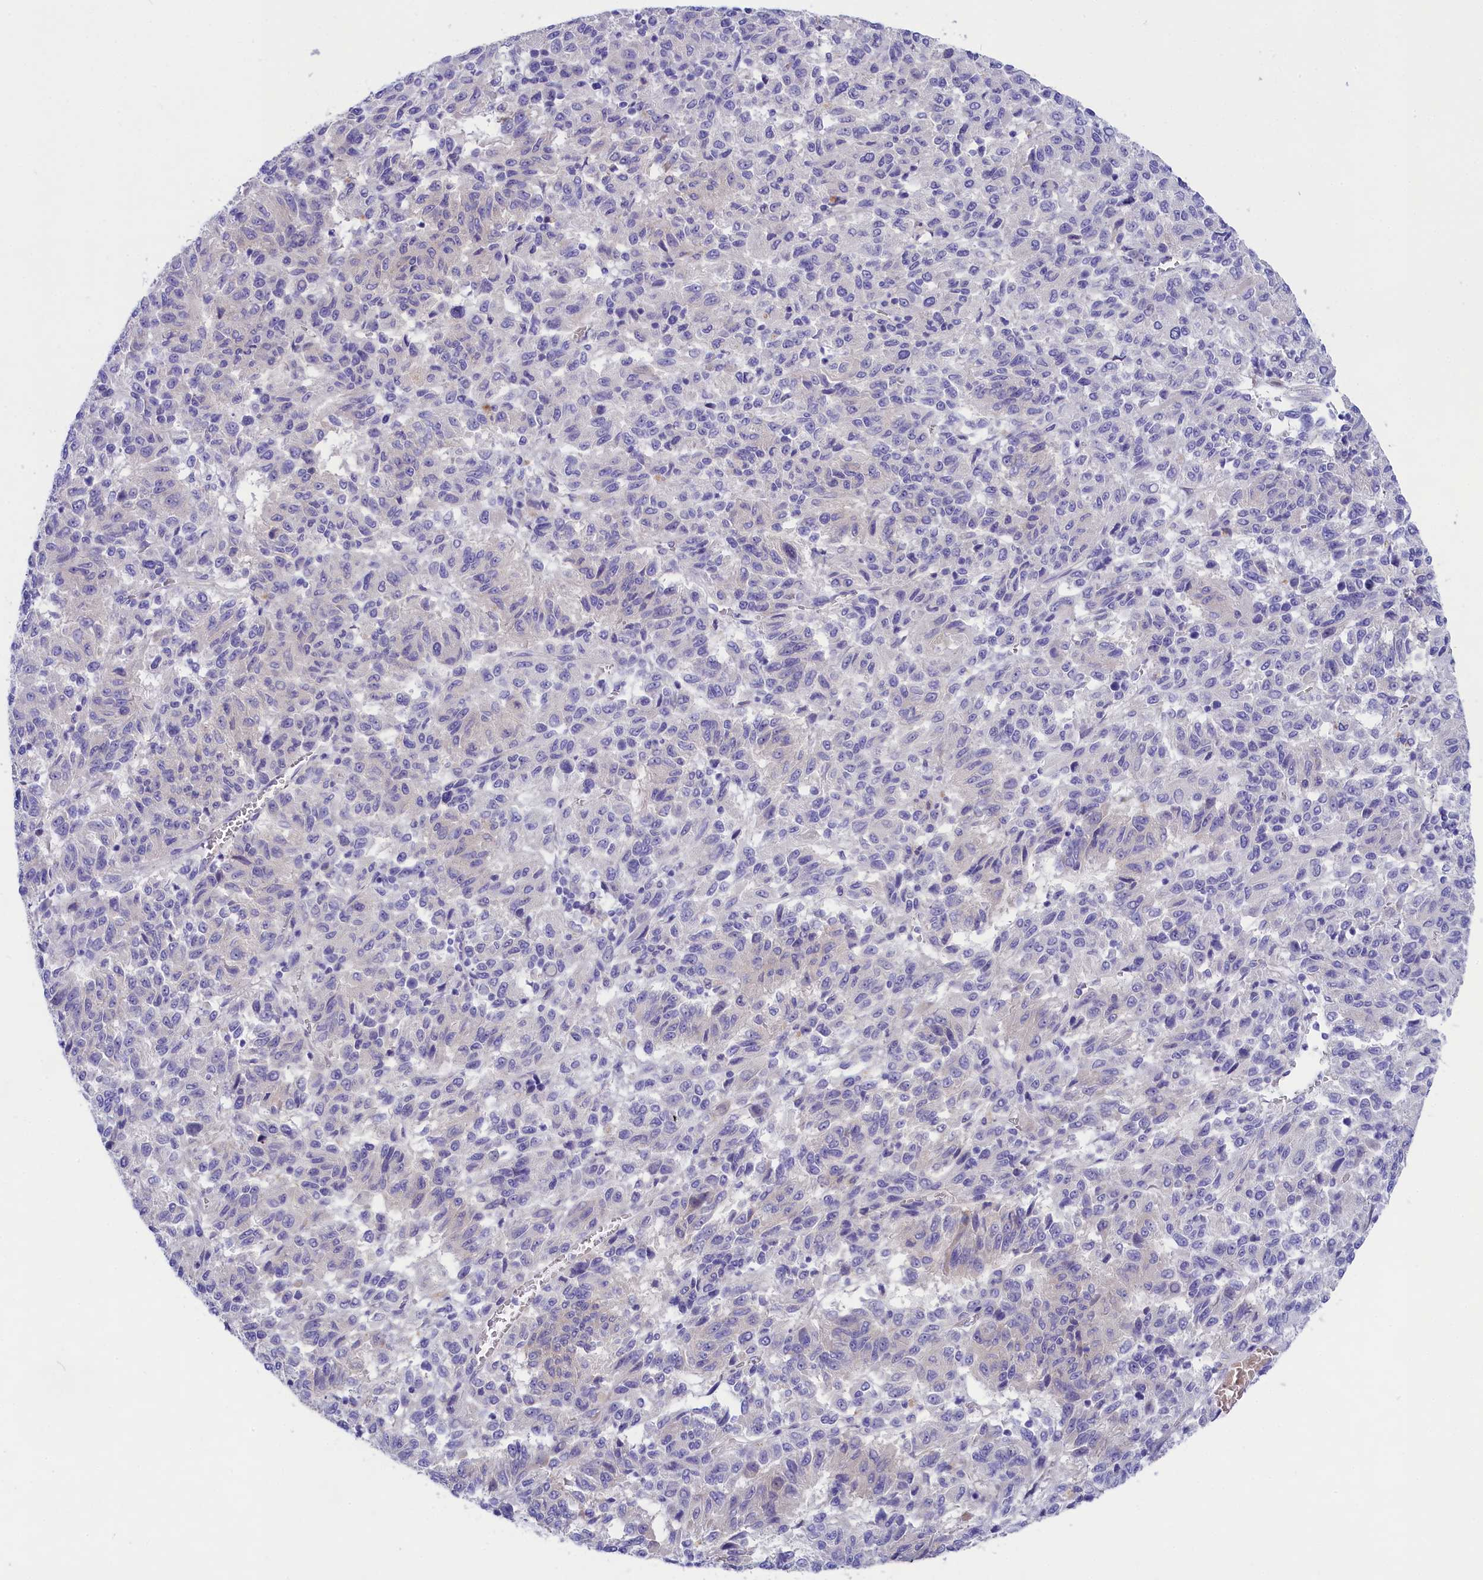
{"staining": {"intensity": "negative", "quantity": "none", "location": "none"}, "tissue": "melanoma", "cell_type": "Tumor cells", "image_type": "cancer", "snomed": [{"axis": "morphology", "description": "Malignant melanoma, Metastatic site"}, {"axis": "topography", "description": "Lung"}], "caption": "A histopathology image of human melanoma is negative for staining in tumor cells.", "gene": "PPP1R13L", "patient": {"sex": "male", "age": 64}}